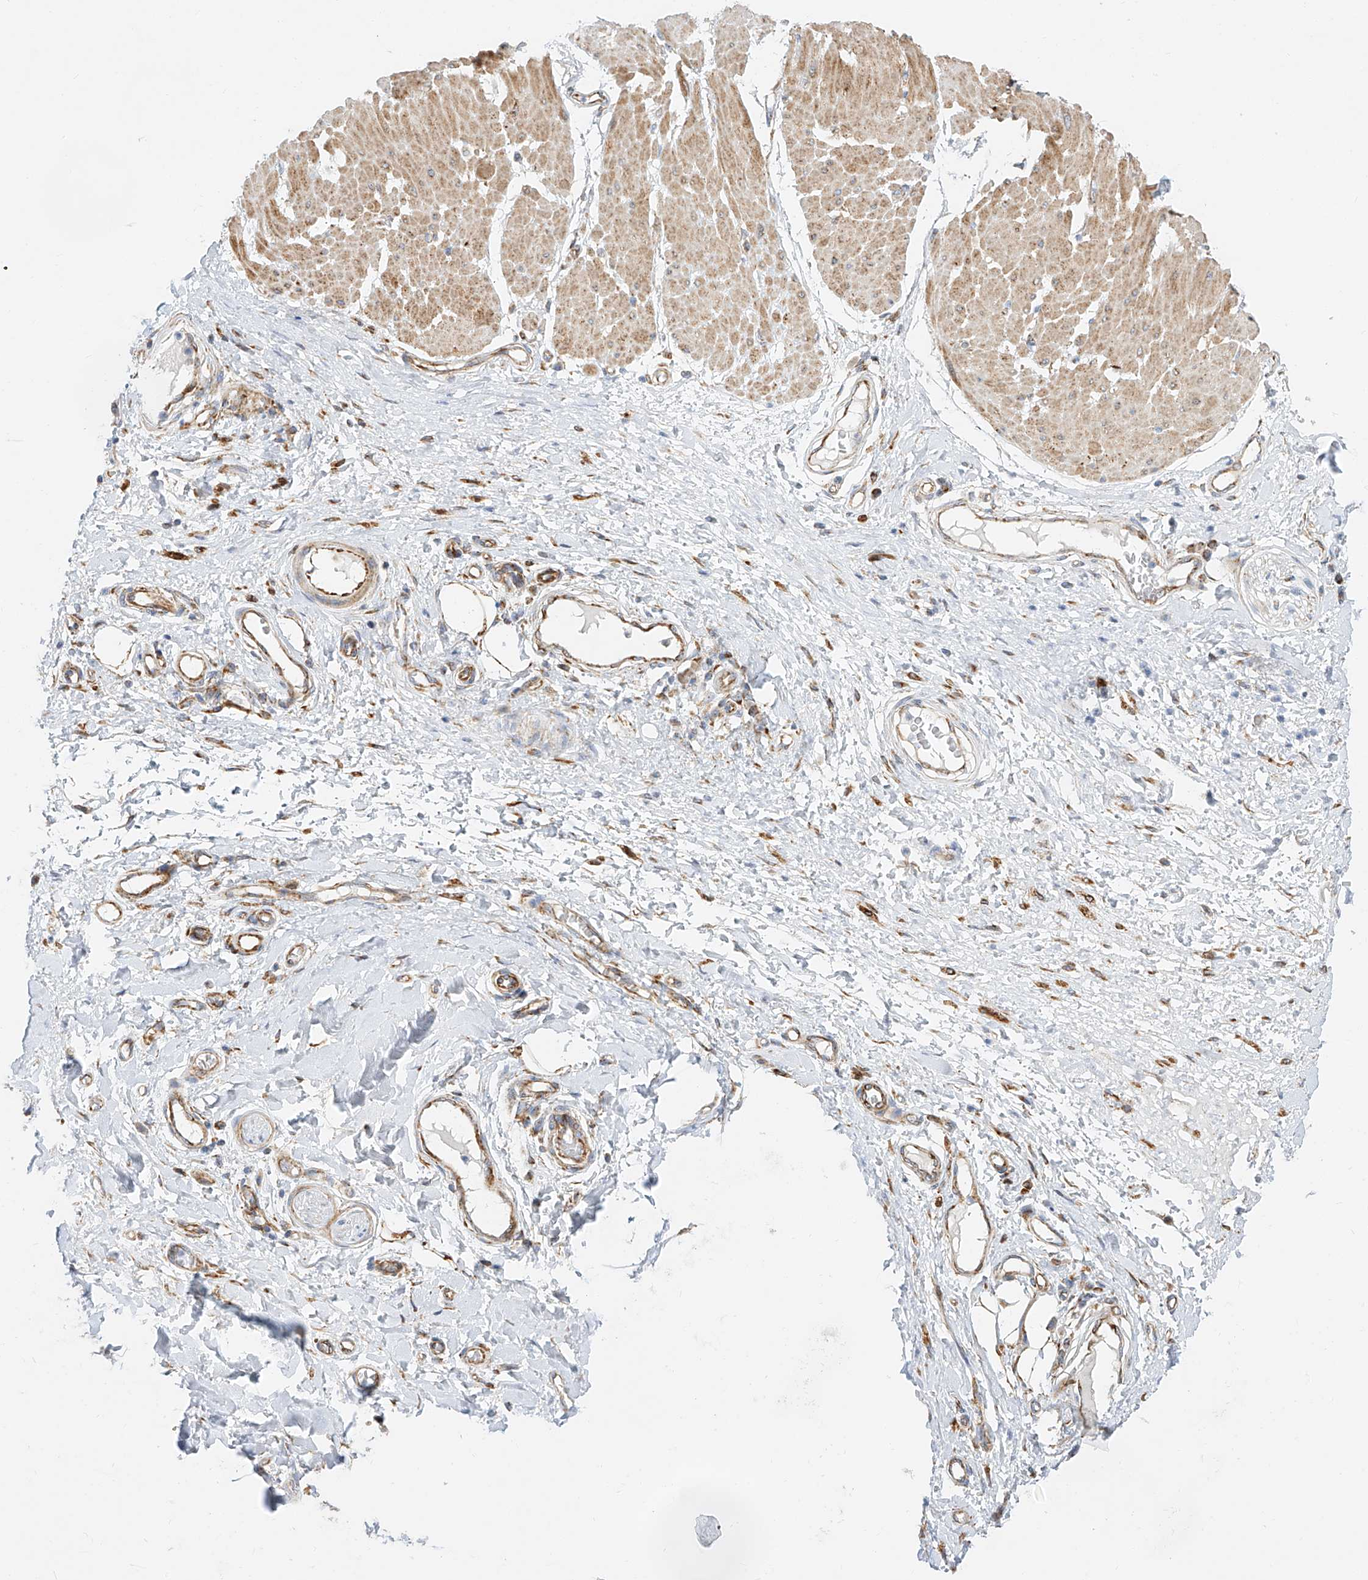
{"staining": {"intensity": "moderate", "quantity": ">75%", "location": "cytoplasmic/membranous"}, "tissue": "adipose tissue", "cell_type": "Adipocytes", "image_type": "normal", "snomed": [{"axis": "morphology", "description": "Normal tissue, NOS"}, {"axis": "morphology", "description": "Adenocarcinoma, NOS"}, {"axis": "topography", "description": "Esophagus"}, {"axis": "topography", "description": "Stomach, upper"}, {"axis": "topography", "description": "Peripheral nerve tissue"}], "caption": "Normal adipose tissue was stained to show a protein in brown. There is medium levels of moderate cytoplasmic/membranous staining in approximately >75% of adipocytes.", "gene": "CST9", "patient": {"sex": "male", "age": 62}}